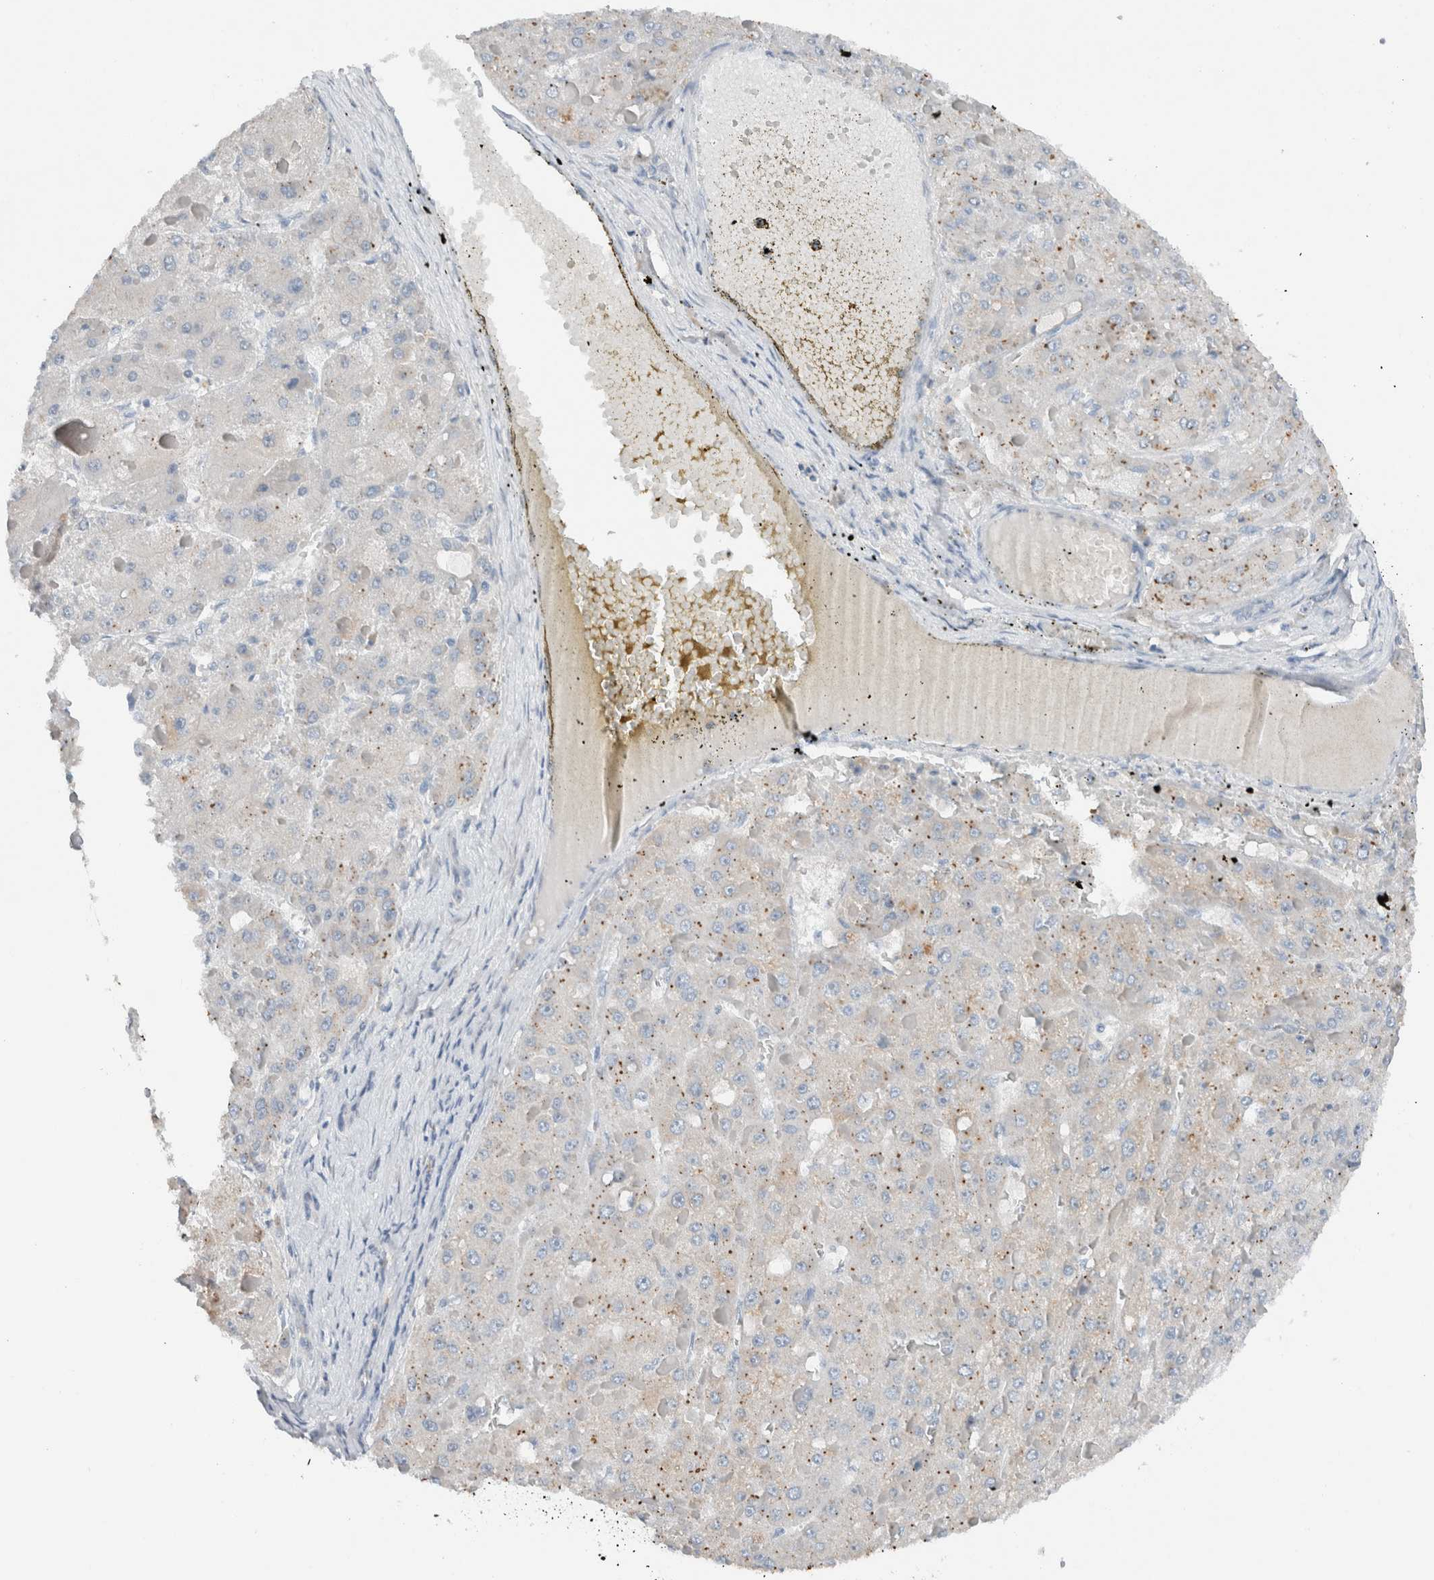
{"staining": {"intensity": "weak", "quantity": "<25%", "location": "cytoplasmic/membranous"}, "tissue": "liver cancer", "cell_type": "Tumor cells", "image_type": "cancer", "snomed": [{"axis": "morphology", "description": "Carcinoma, Hepatocellular, NOS"}, {"axis": "topography", "description": "Liver"}], "caption": "Immunohistochemistry image of neoplastic tissue: human liver cancer (hepatocellular carcinoma) stained with DAB exhibits no significant protein expression in tumor cells.", "gene": "DUOX1", "patient": {"sex": "female", "age": 73}}